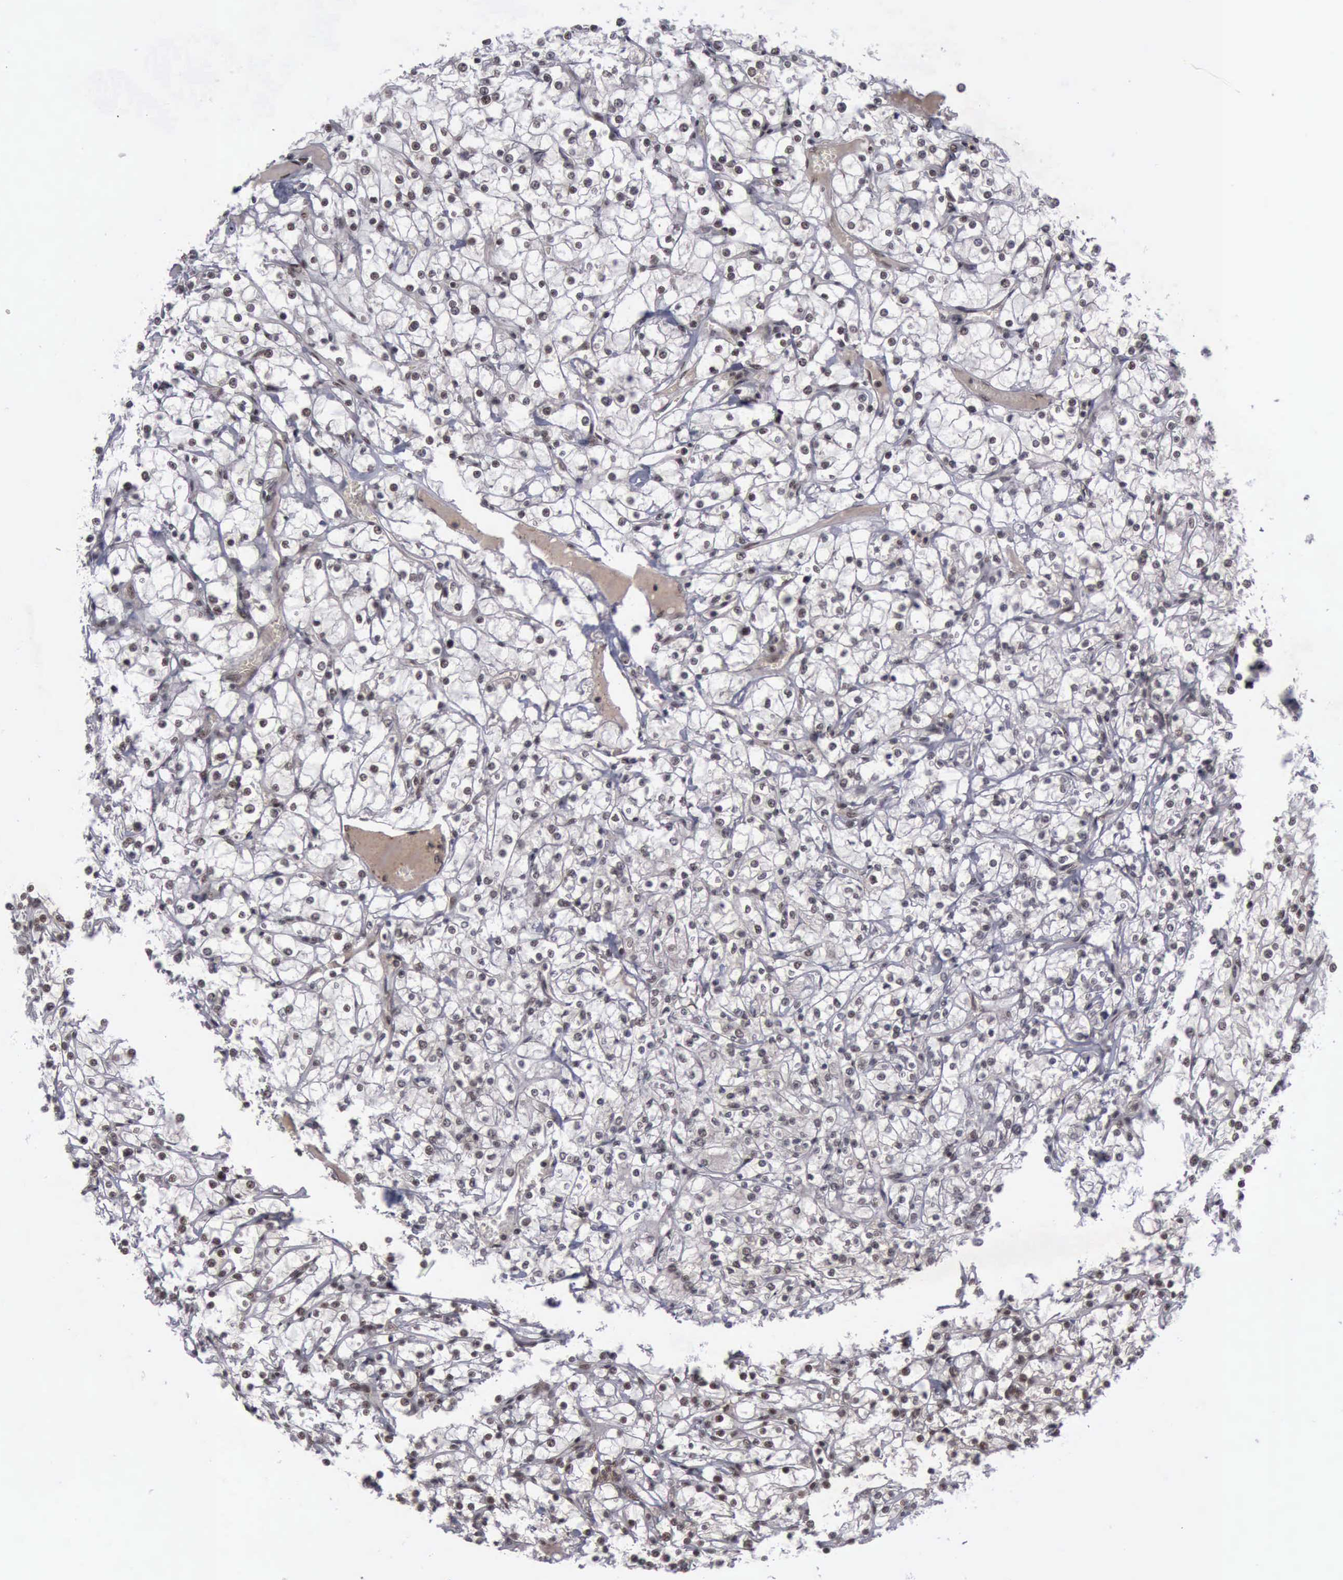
{"staining": {"intensity": "moderate", "quantity": ">75%", "location": "nuclear"}, "tissue": "renal cancer", "cell_type": "Tumor cells", "image_type": "cancer", "snomed": [{"axis": "morphology", "description": "Adenocarcinoma, NOS"}, {"axis": "topography", "description": "Kidney"}], "caption": "The immunohistochemical stain shows moderate nuclear staining in tumor cells of adenocarcinoma (renal) tissue.", "gene": "ATM", "patient": {"sex": "female", "age": 73}}